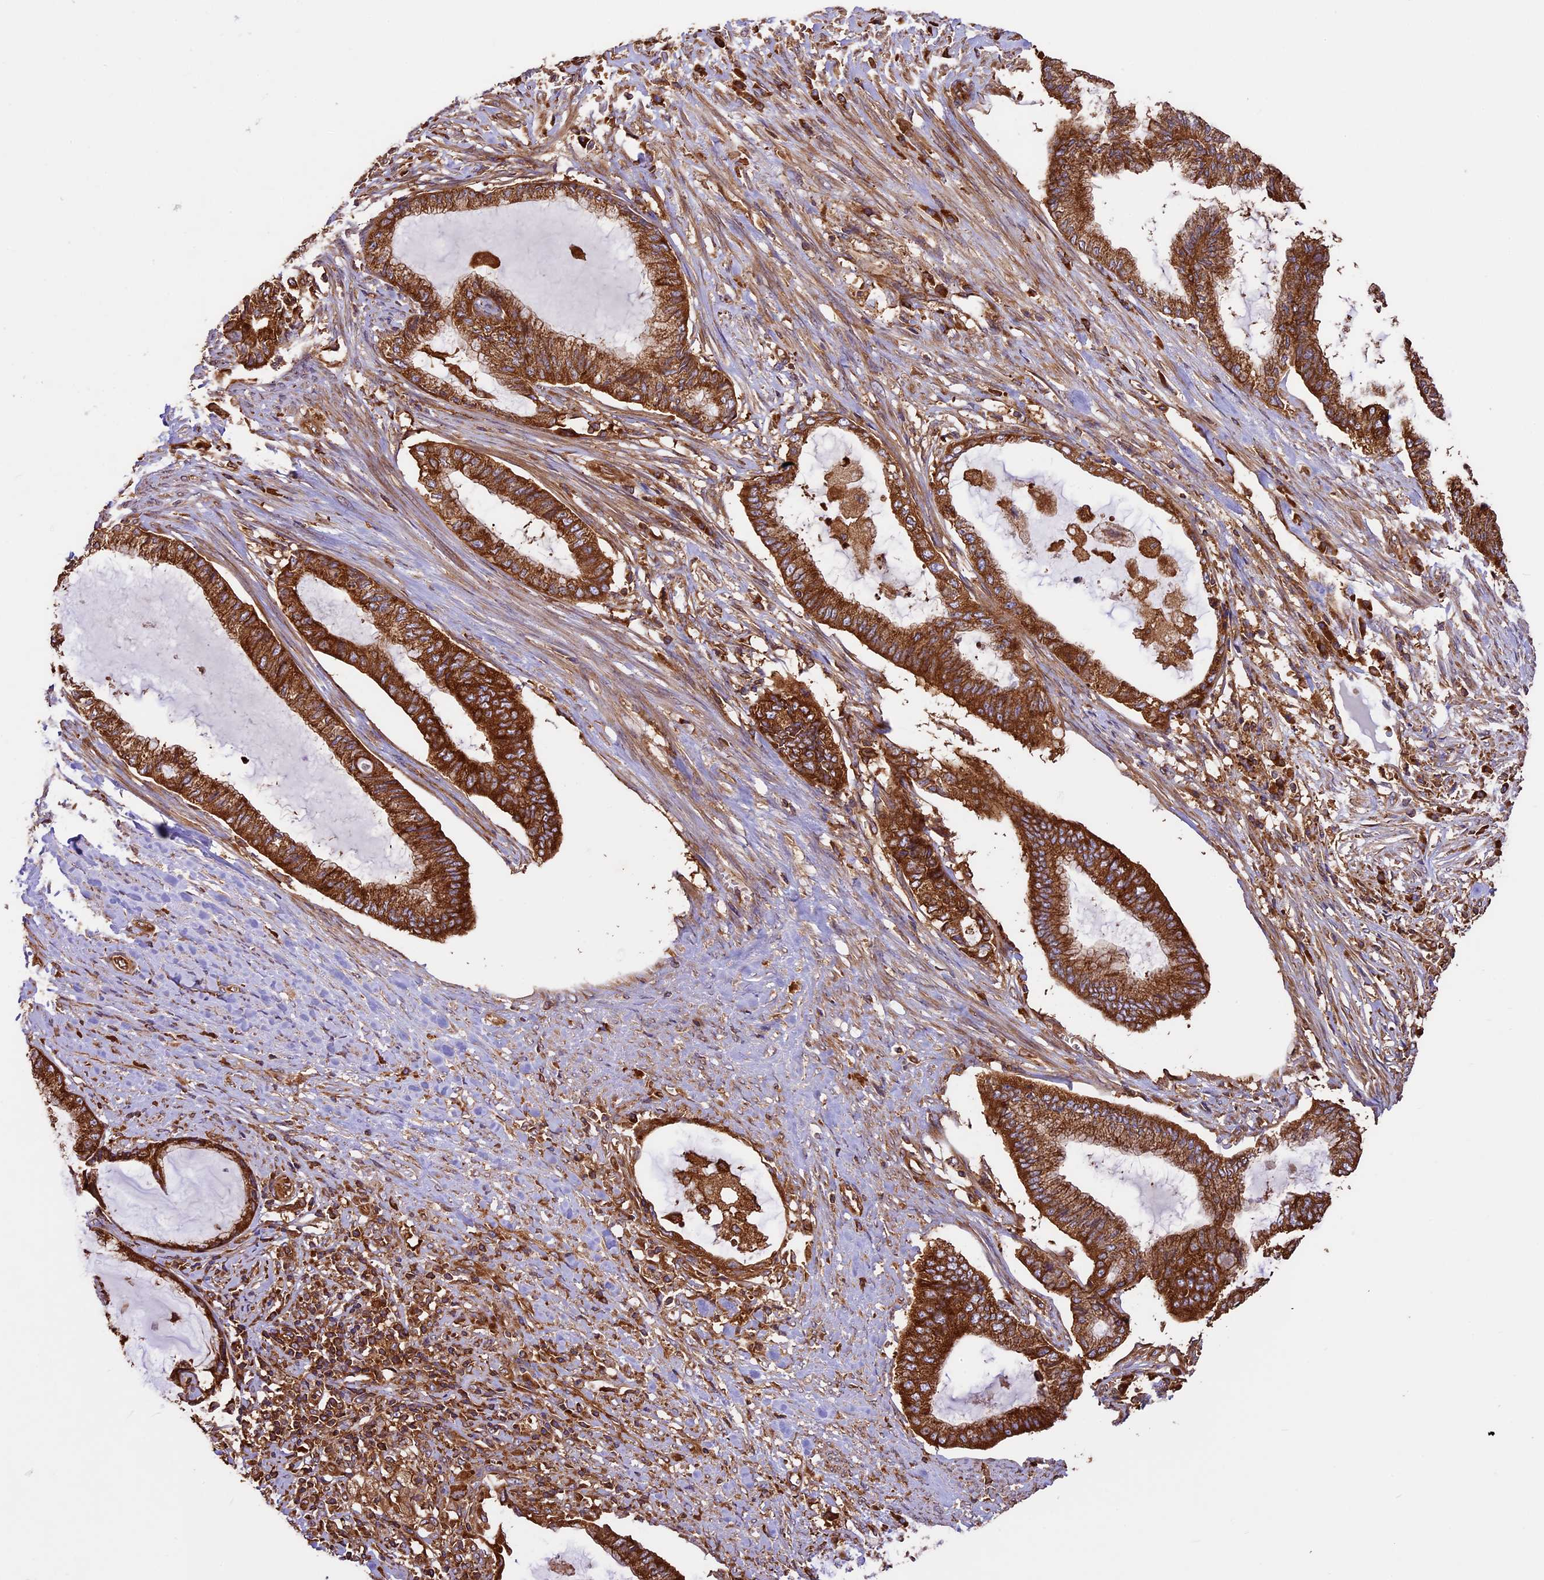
{"staining": {"intensity": "strong", "quantity": ">75%", "location": "cytoplasmic/membranous"}, "tissue": "endometrial cancer", "cell_type": "Tumor cells", "image_type": "cancer", "snomed": [{"axis": "morphology", "description": "Adenocarcinoma, NOS"}, {"axis": "topography", "description": "Endometrium"}], "caption": "Endometrial adenocarcinoma stained for a protein (brown) shows strong cytoplasmic/membranous positive staining in approximately >75% of tumor cells.", "gene": "KARS1", "patient": {"sex": "female", "age": 86}}